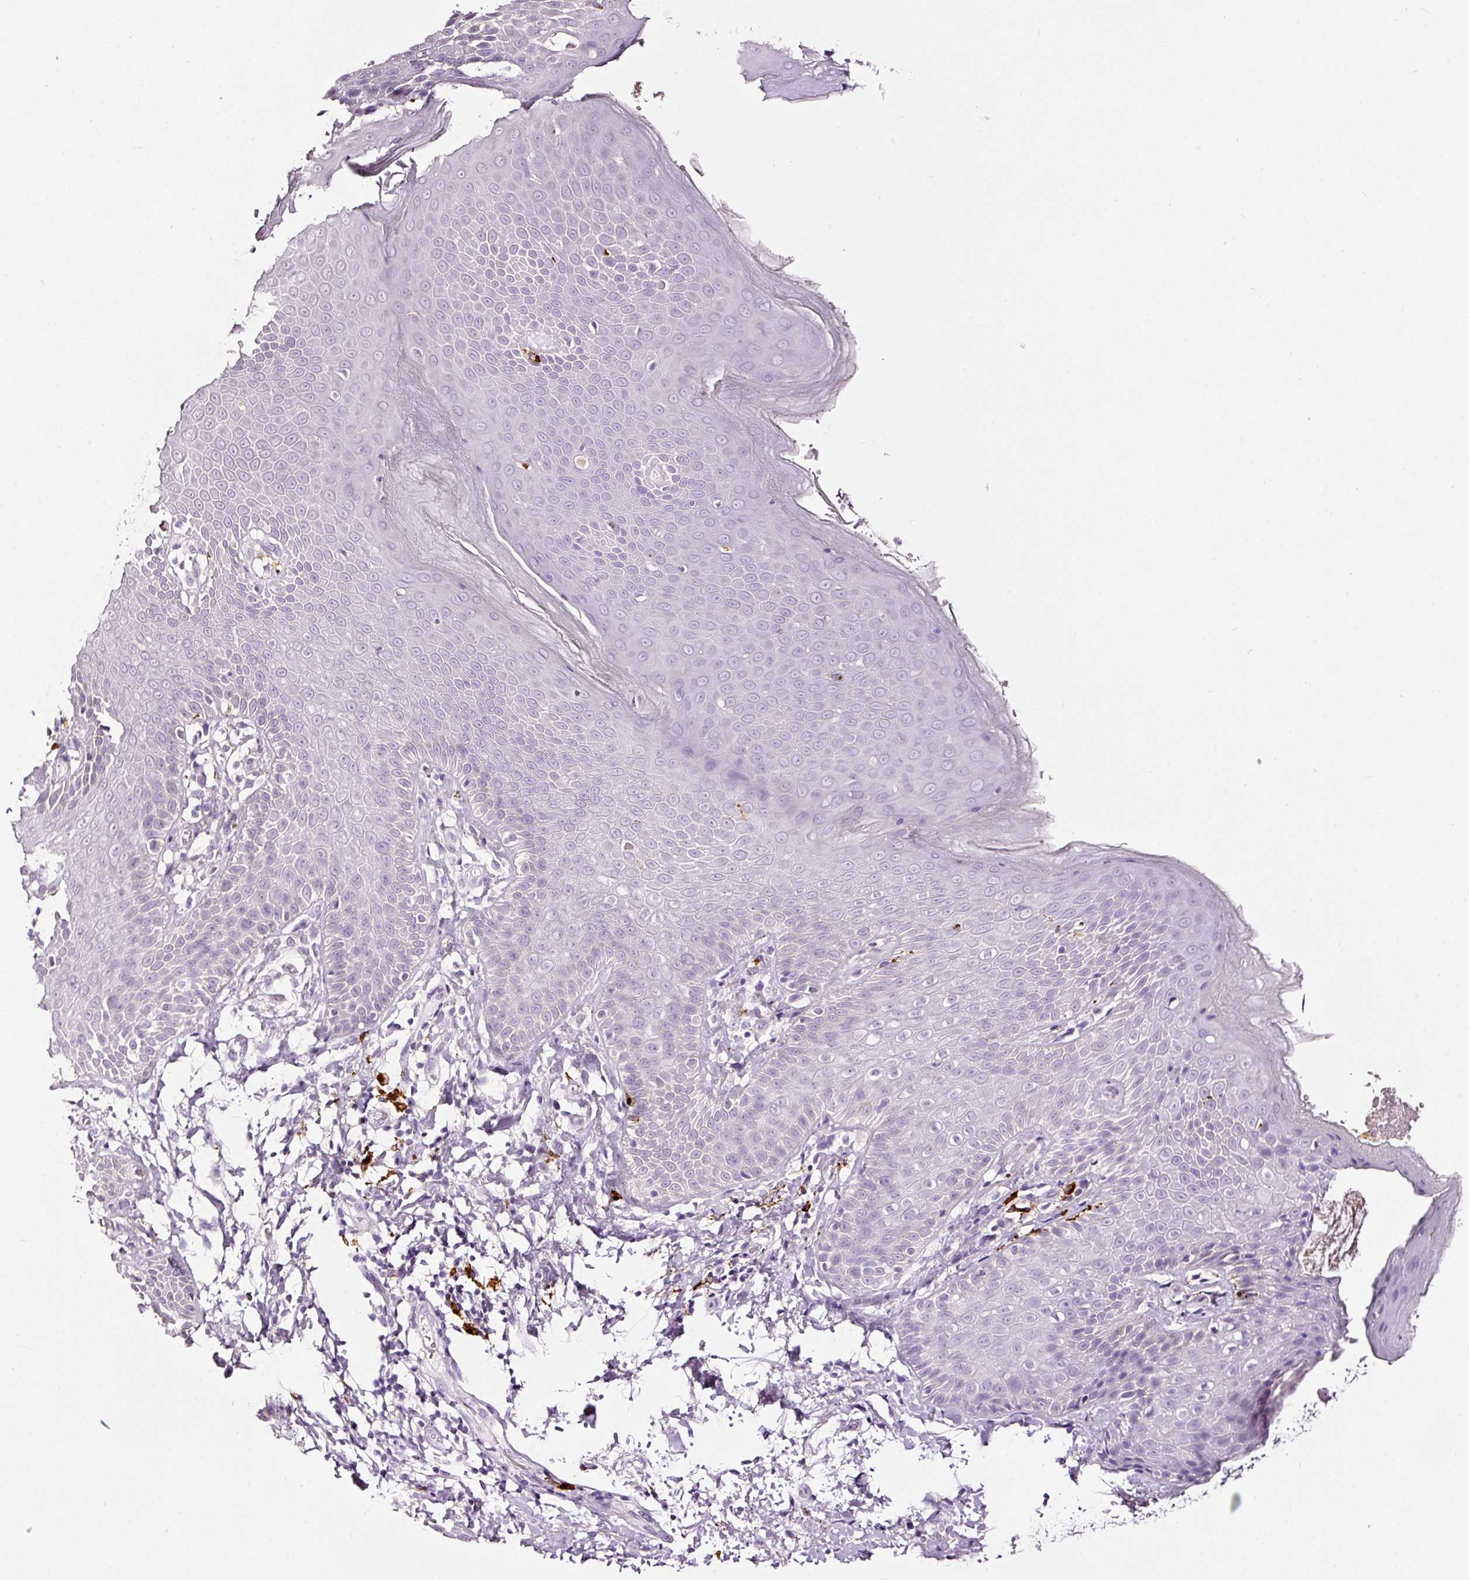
{"staining": {"intensity": "weak", "quantity": "<25%", "location": "cytoplasmic/membranous"}, "tissue": "skin", "cell_type": "Epidermal cells", "image_type": "normal", "snomed": [{"axis": "morphology", "description": "Normal tissue, NOS"}, {"axis": "topography", "description": "Peripheral nerve tissue"}], "caption": "Immunohistochemistry micrograph of unremarkable skin stained for a protein (brown), which exhibits no staining in epidermal cells. Brightfield microscopy of immunohistochemistry stained with DAB (brown) and hematoxylin (blue), captured at high magnification.", "gene": "LAMP3", "patient": {"sex": "male", "age": 51}}